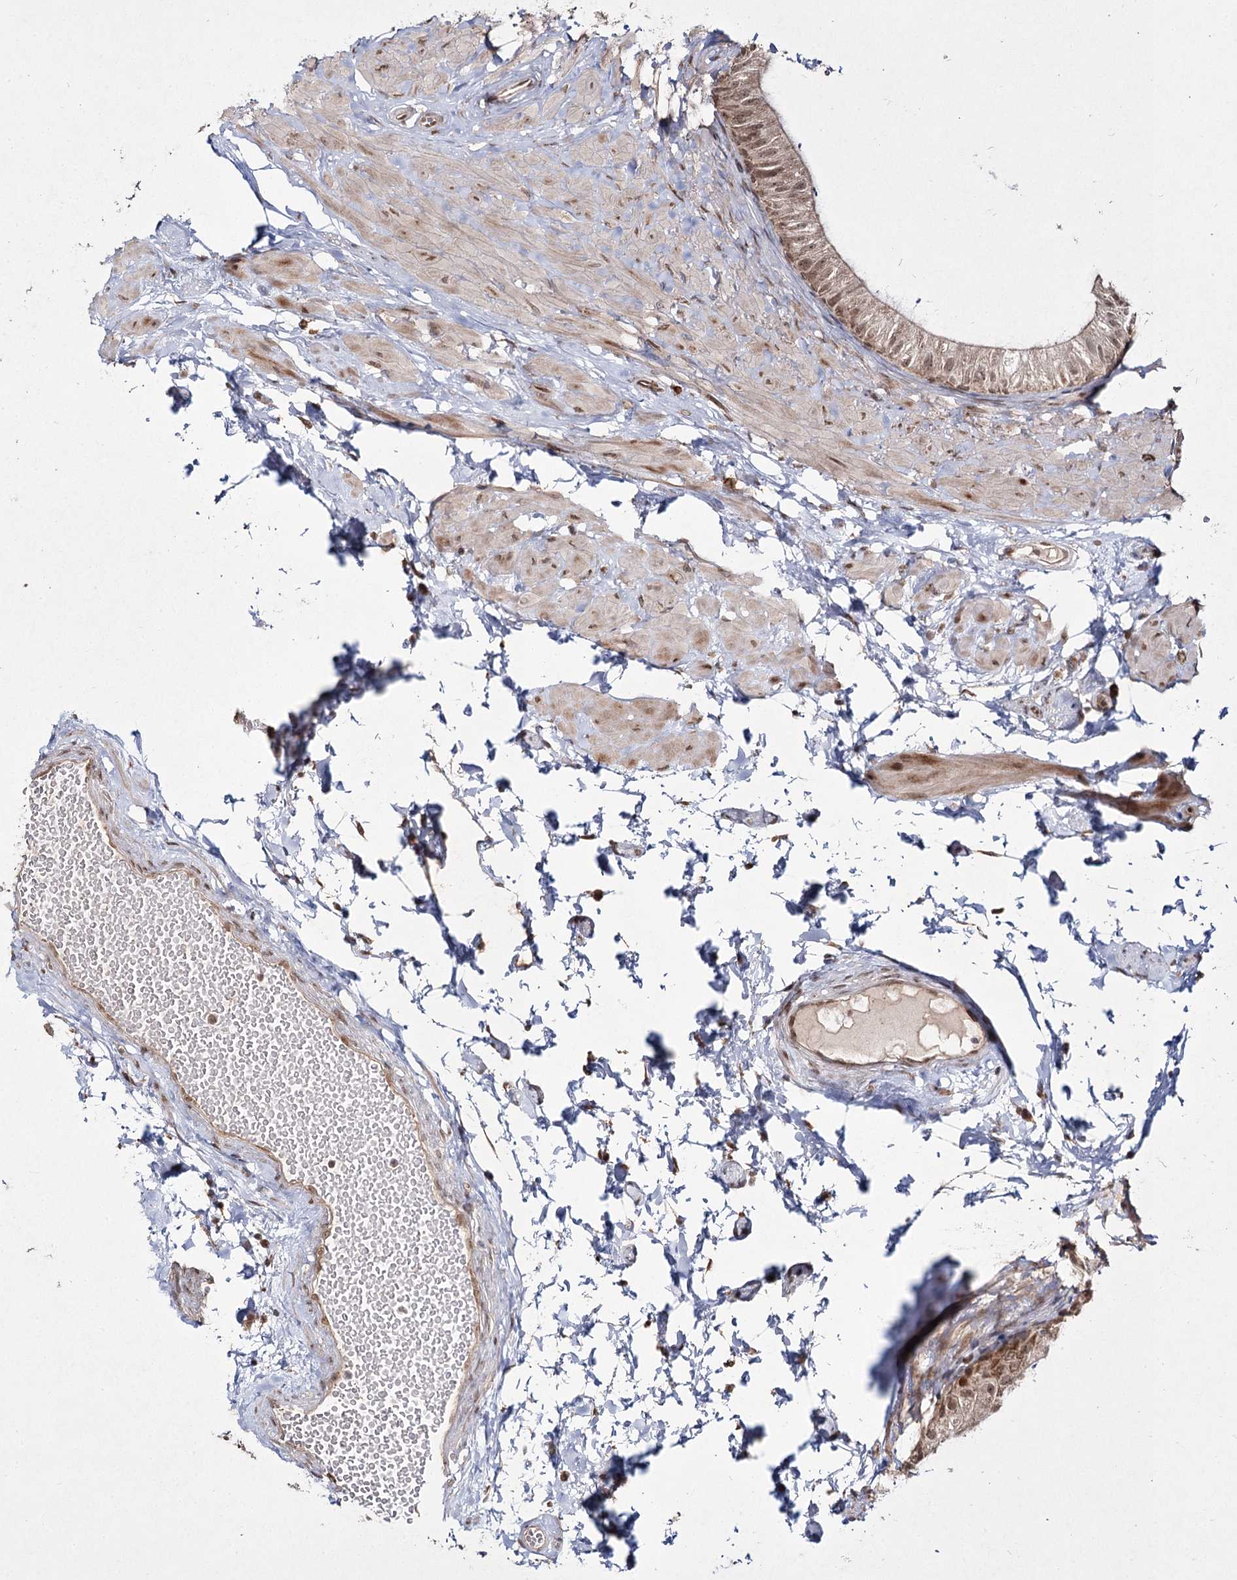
{"staining": {"intensity": "moderate", "quantity": ">75%", "location": "cytoplasmic/membranous,nuclear"}, "tissue": "epididymis", "cell_type": "Glandular cells", "image_type": "normal", "snomed": [{"axis": "morphology", "description": "Normal tissue, NOS"}, {"axis": "topography", "description": "Epididymis"}], "caption": "Moderate cytoplasmic/membranous,nuclear positivity is present in about >75% of glandular cells in benign epididymis. The staining was performed using DAB (3,3'-diaminobenzidine), with brown indicating positive protein expression. Nuclei are stained blue with hematoxylin.", "gene": "TRNT1", "patient": {"sex": "male", "age": 50}}